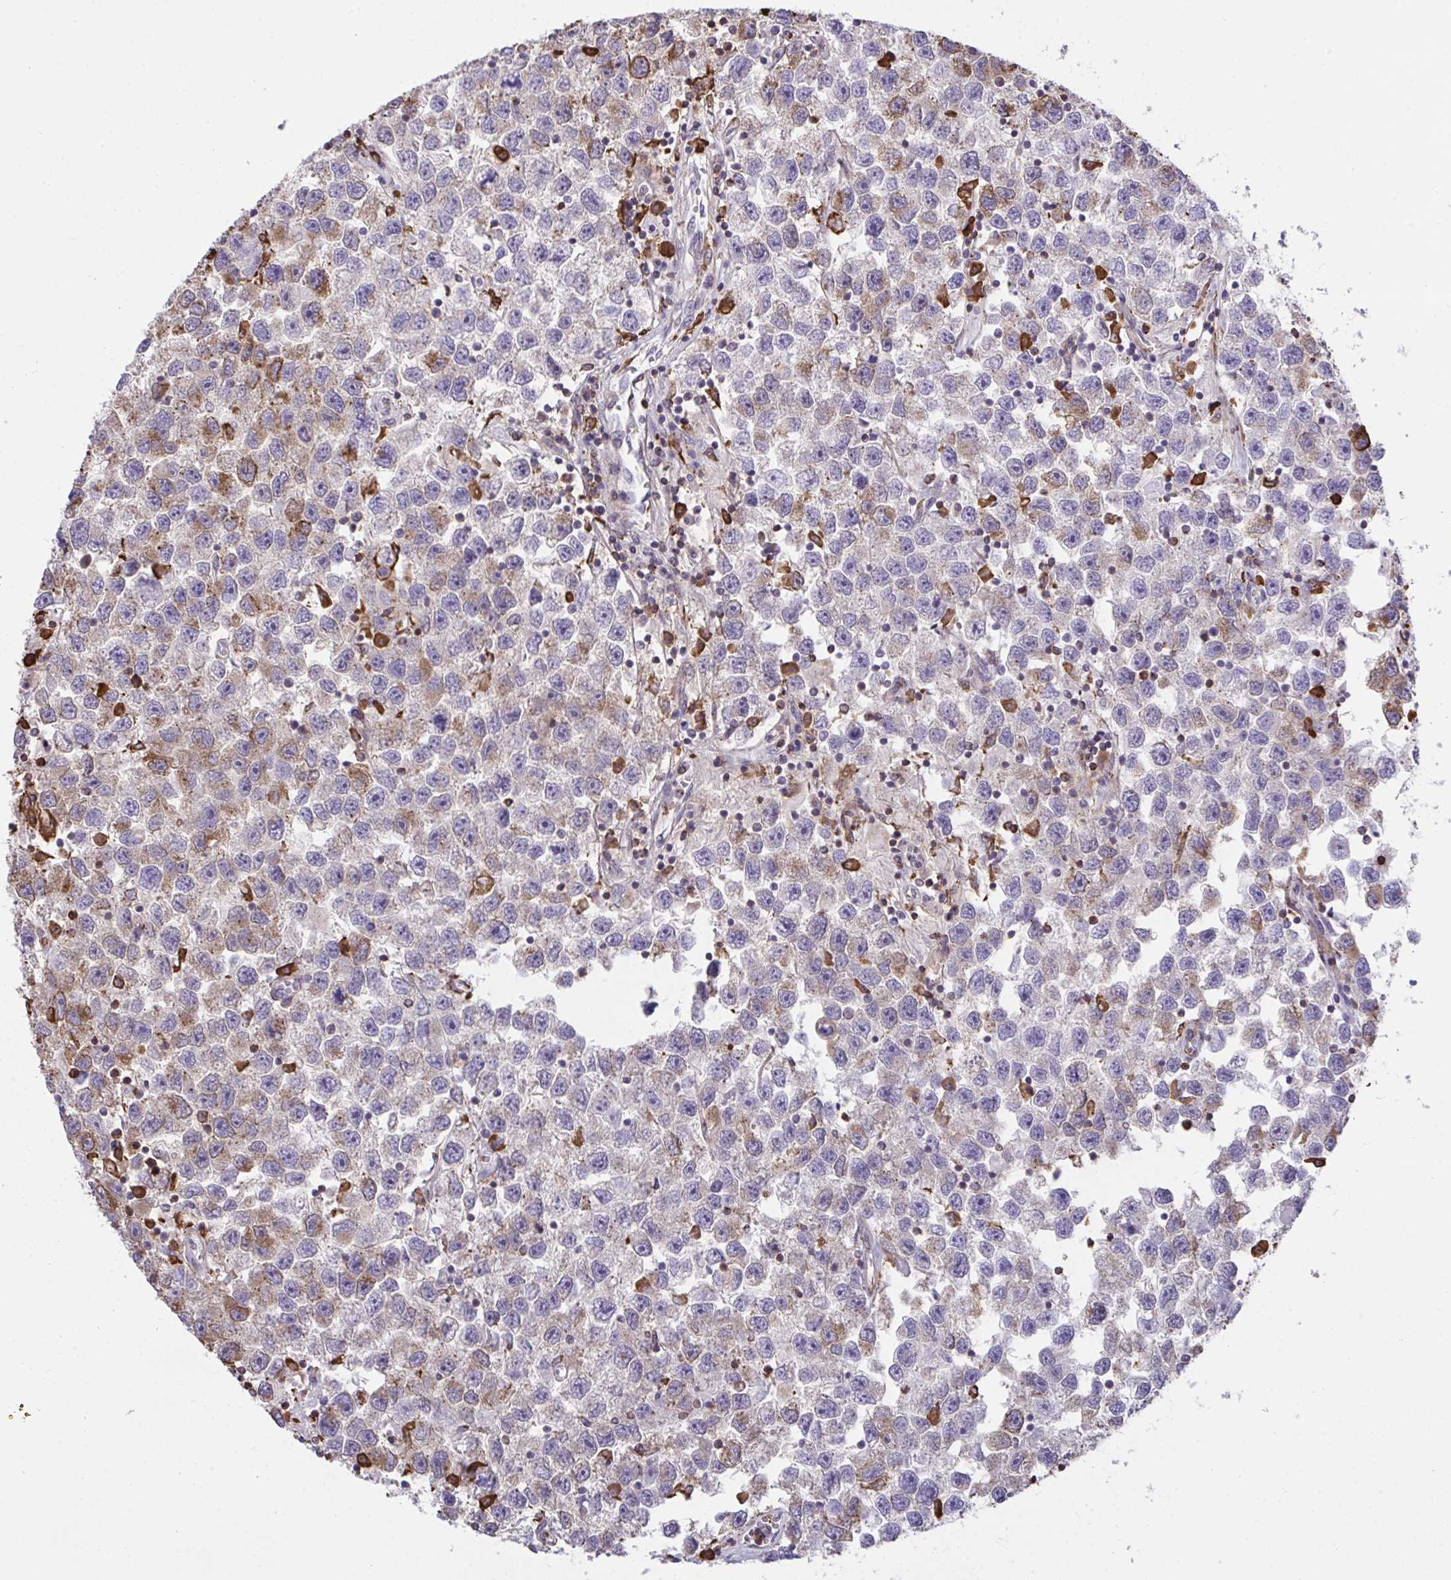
{"staining": {"intensity": "moderate", "quantity": "<25%", "location": "cytoplasmic/membranous"}, "tissue": "testis cancer", "cell_type": "Tumor cells", "image_type": "cancer", "snomed": [{"axis": "morphology", "description": "Seminoma, NOS"}, {"axis": "topography", "description": "Testis"}], "caption": "Approximately <25% of tumor cells in human testis cancer (seminoma) display moderate cytoplasmic/membranous protein positivity as visualized by brown immunohistochemical staining.", "gene": "PPIH", "patient": {"sex": "male", "age": 26}}